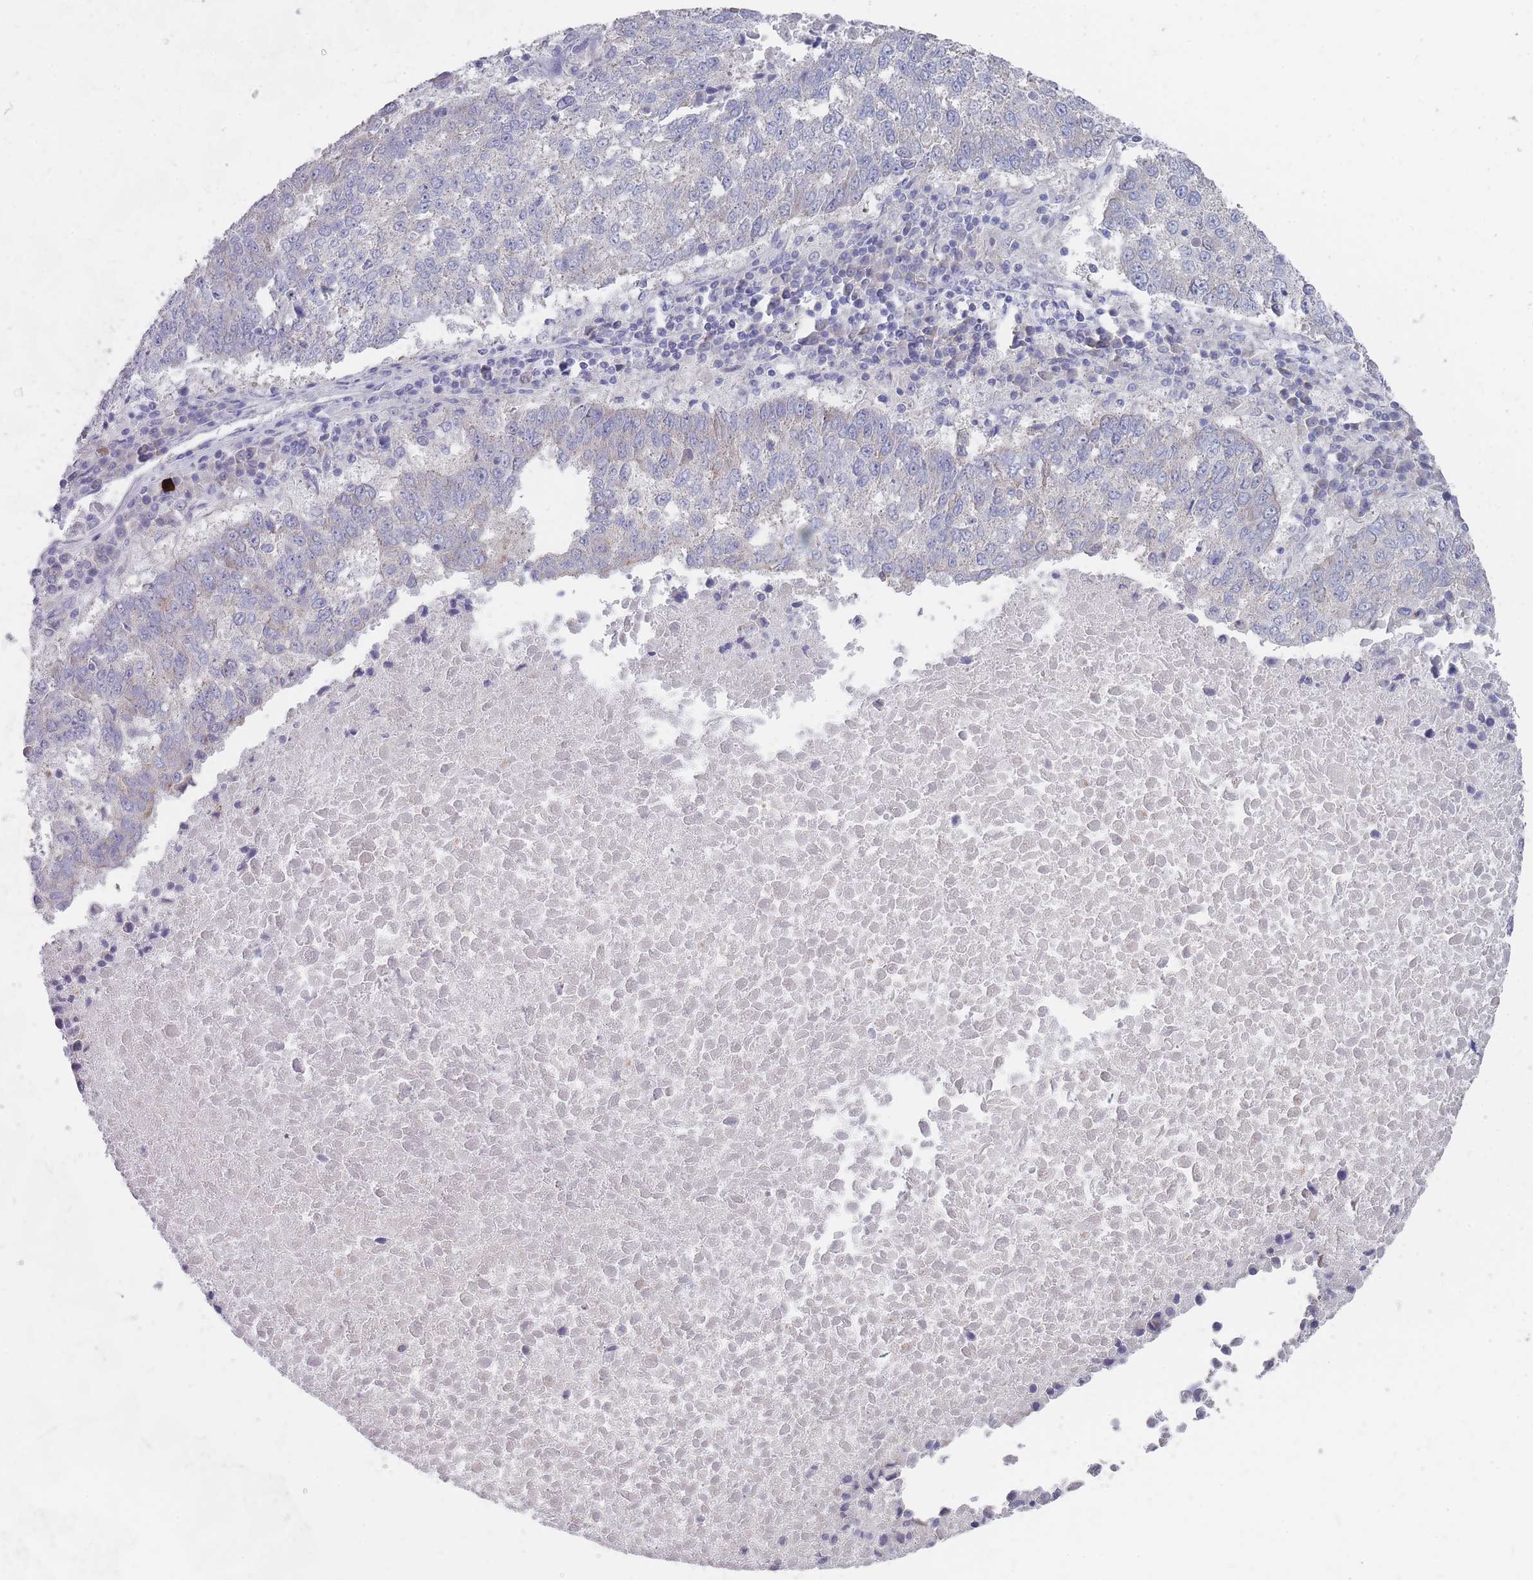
{"staining": {"intensity": "negative", "quantity": "none", "location": "none"}, "tissue": "lung cancer", "cell_type": "Tumor cells", "image_type": "cancer", "snomed": [{"axis": "morphology", "description": "Squamous cell carcinoma, NOS"}, {"axis": "topography", "description": "Lung"}], "caption": "The histopathology image displays no staining of tumor cells in lung cancer.", "gene": "PIGU", "patient": {"sex": "male", "age": 73}}